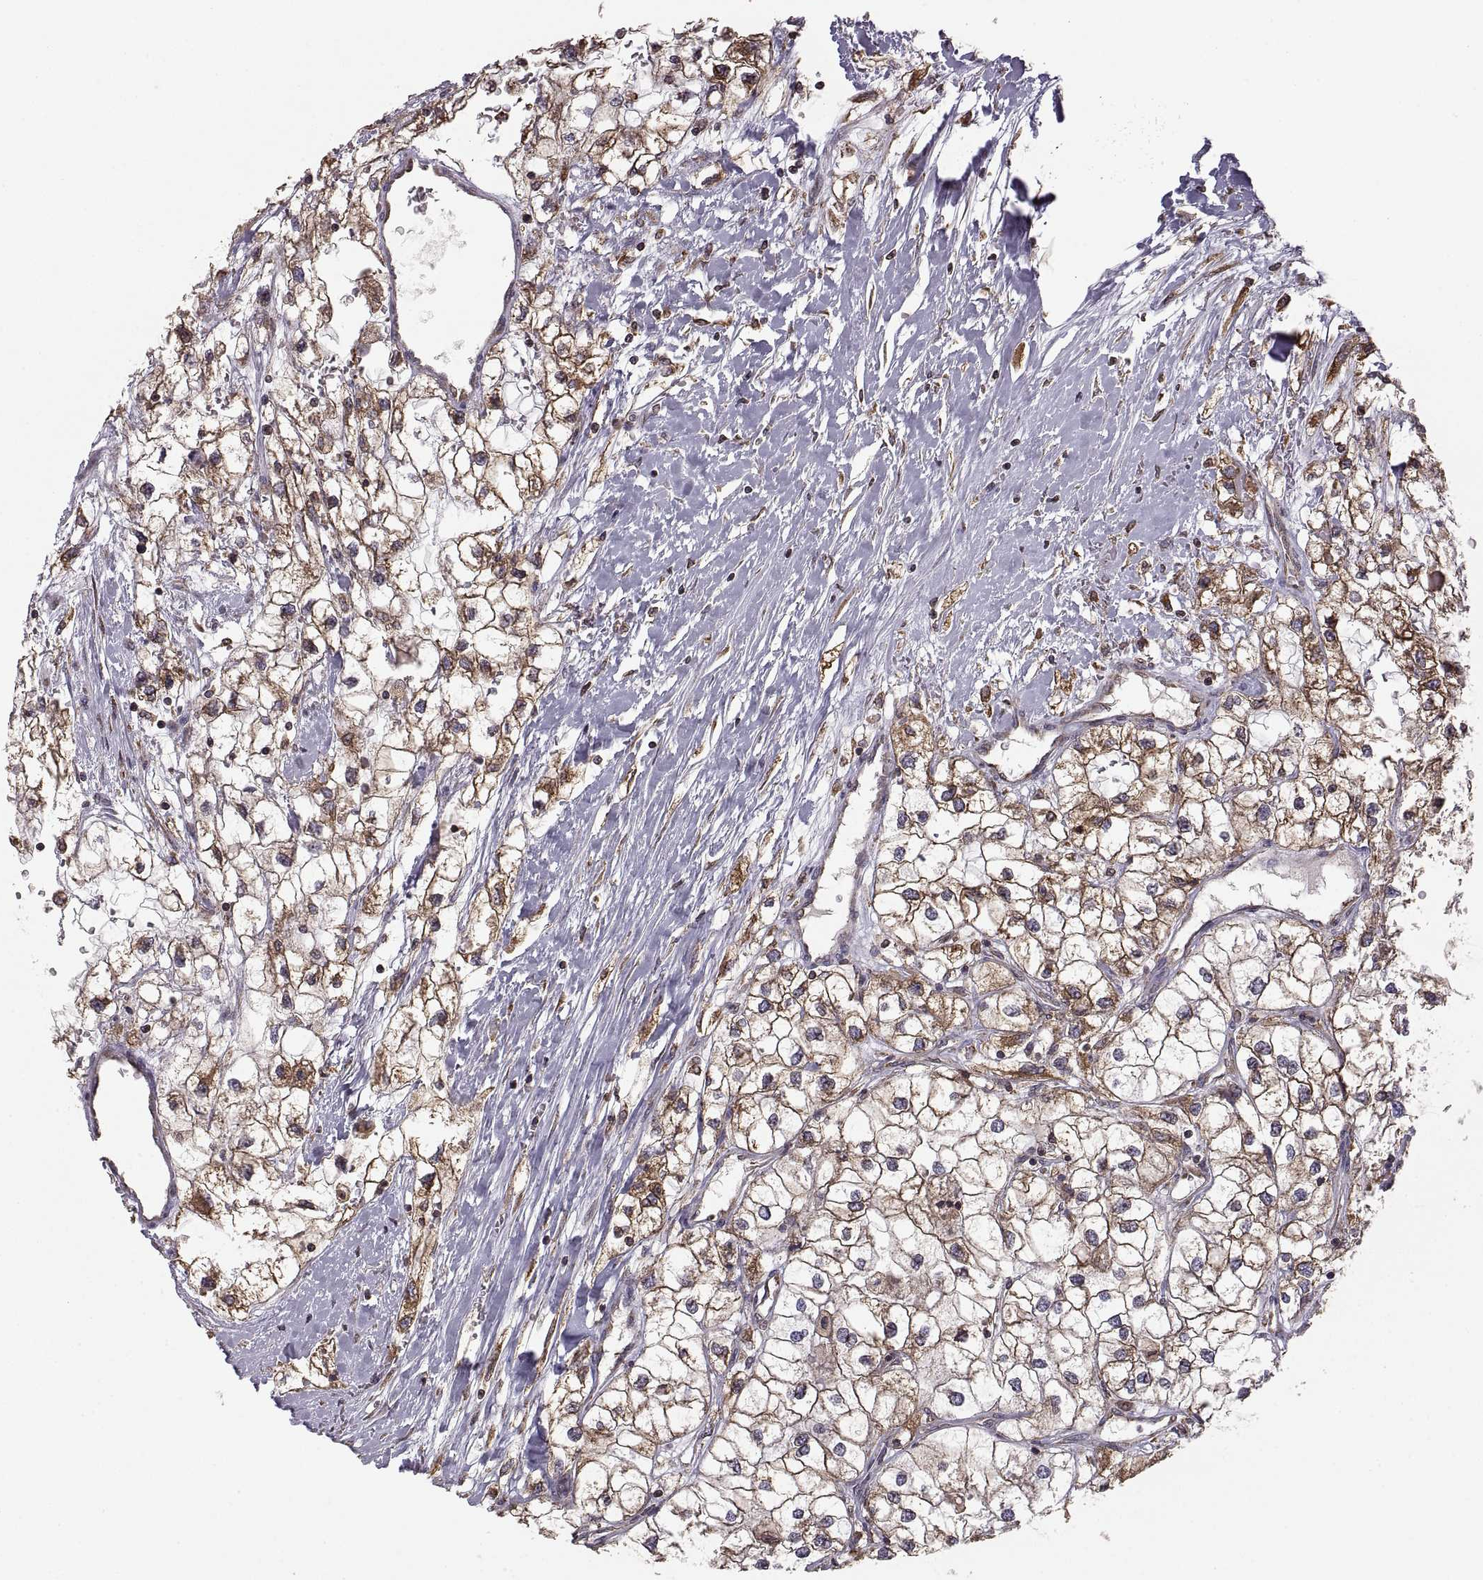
{"staining": {"intensity": "strong", "quantity": "<25%", "location": "cytoplasmic/membranous"}, "tissue": "renal cancer", "cell_type": "Tumor cells", "image_type": "cancer", "snomed": [{"axis": "morphology", "description": "Adenocarcinoma, NOS"}, {"axis": "topography", "description": "Kidney"}], "caption": "High-power microscopy captured an immunohistochemistry micrograph of renal cancer, revealing strong cytoplasmic/membranous positivity in approximately <25% of tumor cells.", "gene": "PDIA3", "patient": {"sex": "male", "age": 59}}